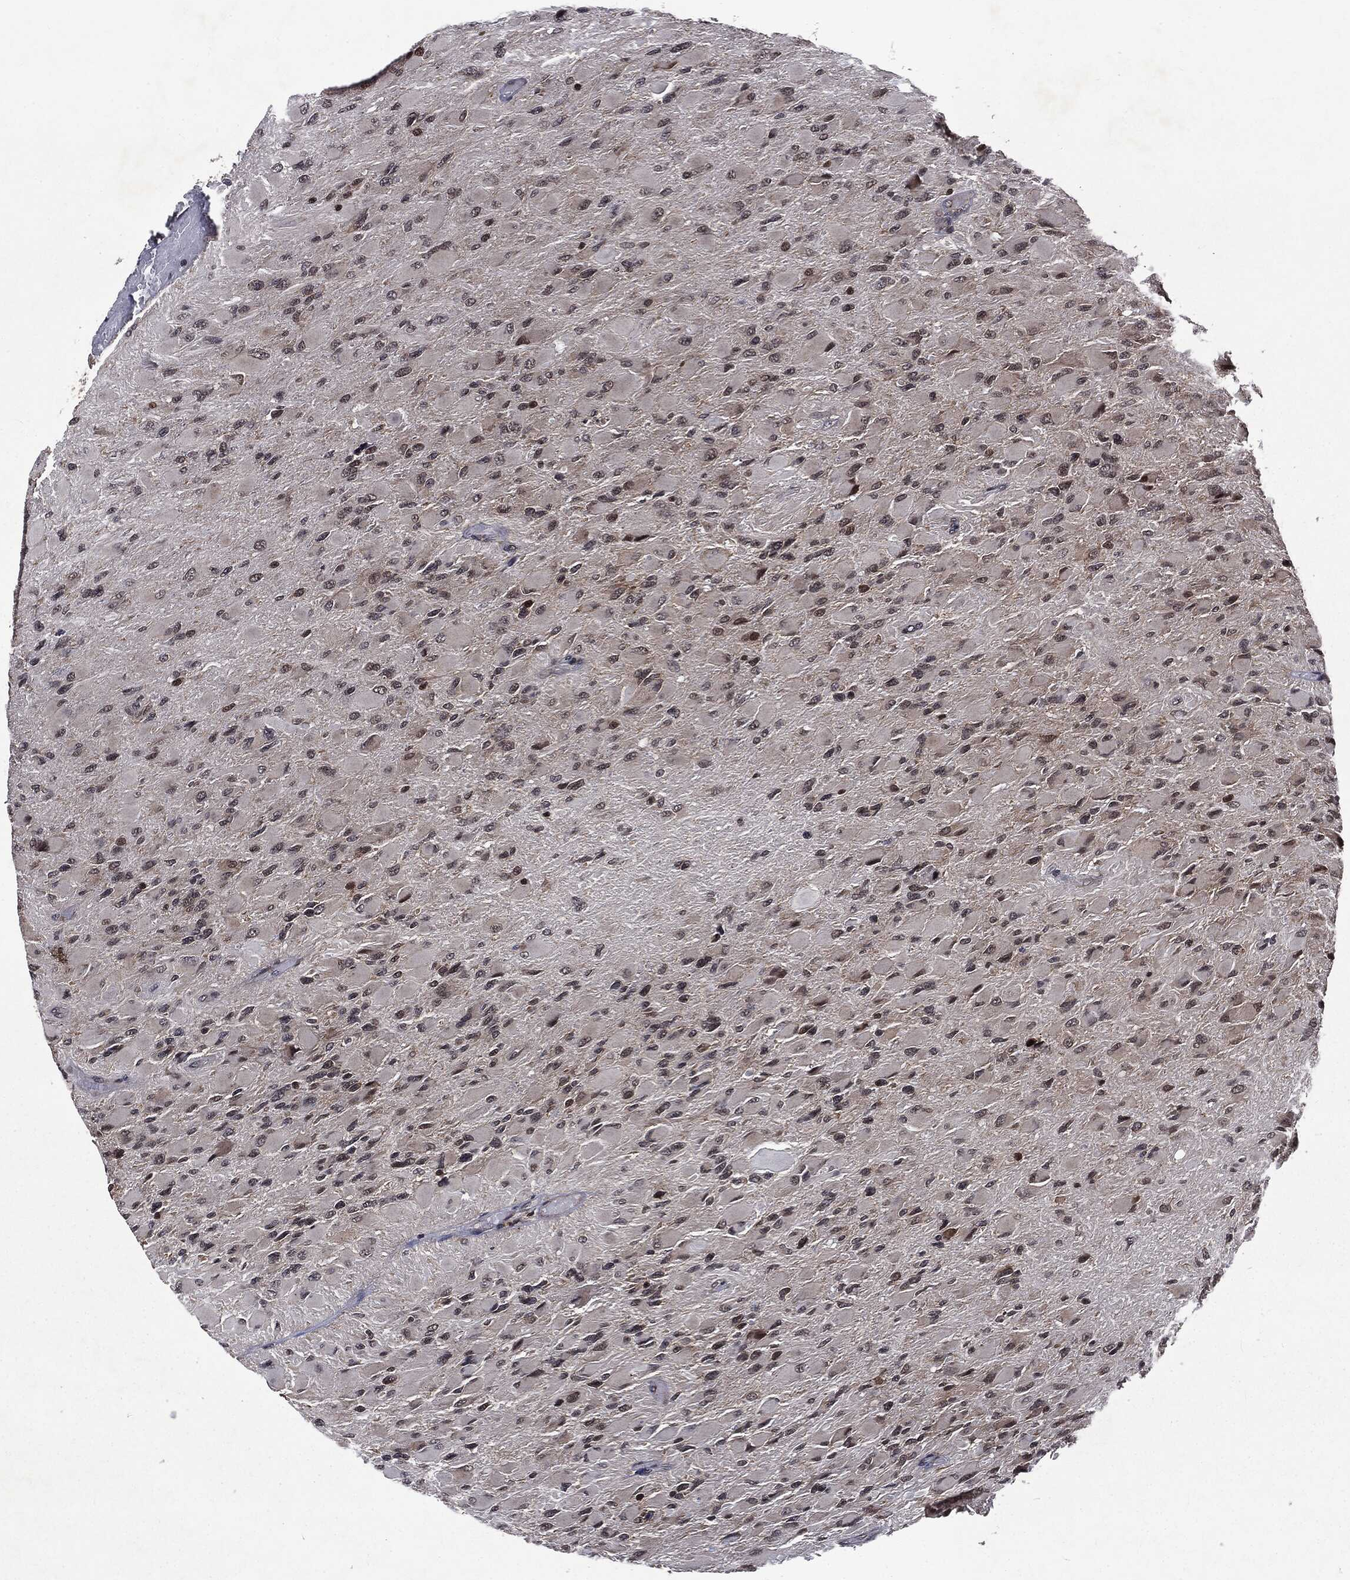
{"staining": {"intensity": "moderate", "quantity": "<25%", "location": "nuclear"}, "tissue": "glioma", "cell_type": "Tumor cells", "image_type": "cancer", "snomed": [{"axis": "morphology", "description": "Glioma, malignant, High grade"}, {"axis": "topography", "description": "Cerebral cortex"}], "caption": "Immunohistochemical staining of human malignant glioma (high-grade) exhibits moderate nuclear protein staining in about <25% of tumor cells.", "gene": "STAU2", "patient": {"sex": "female", "age": 36}}